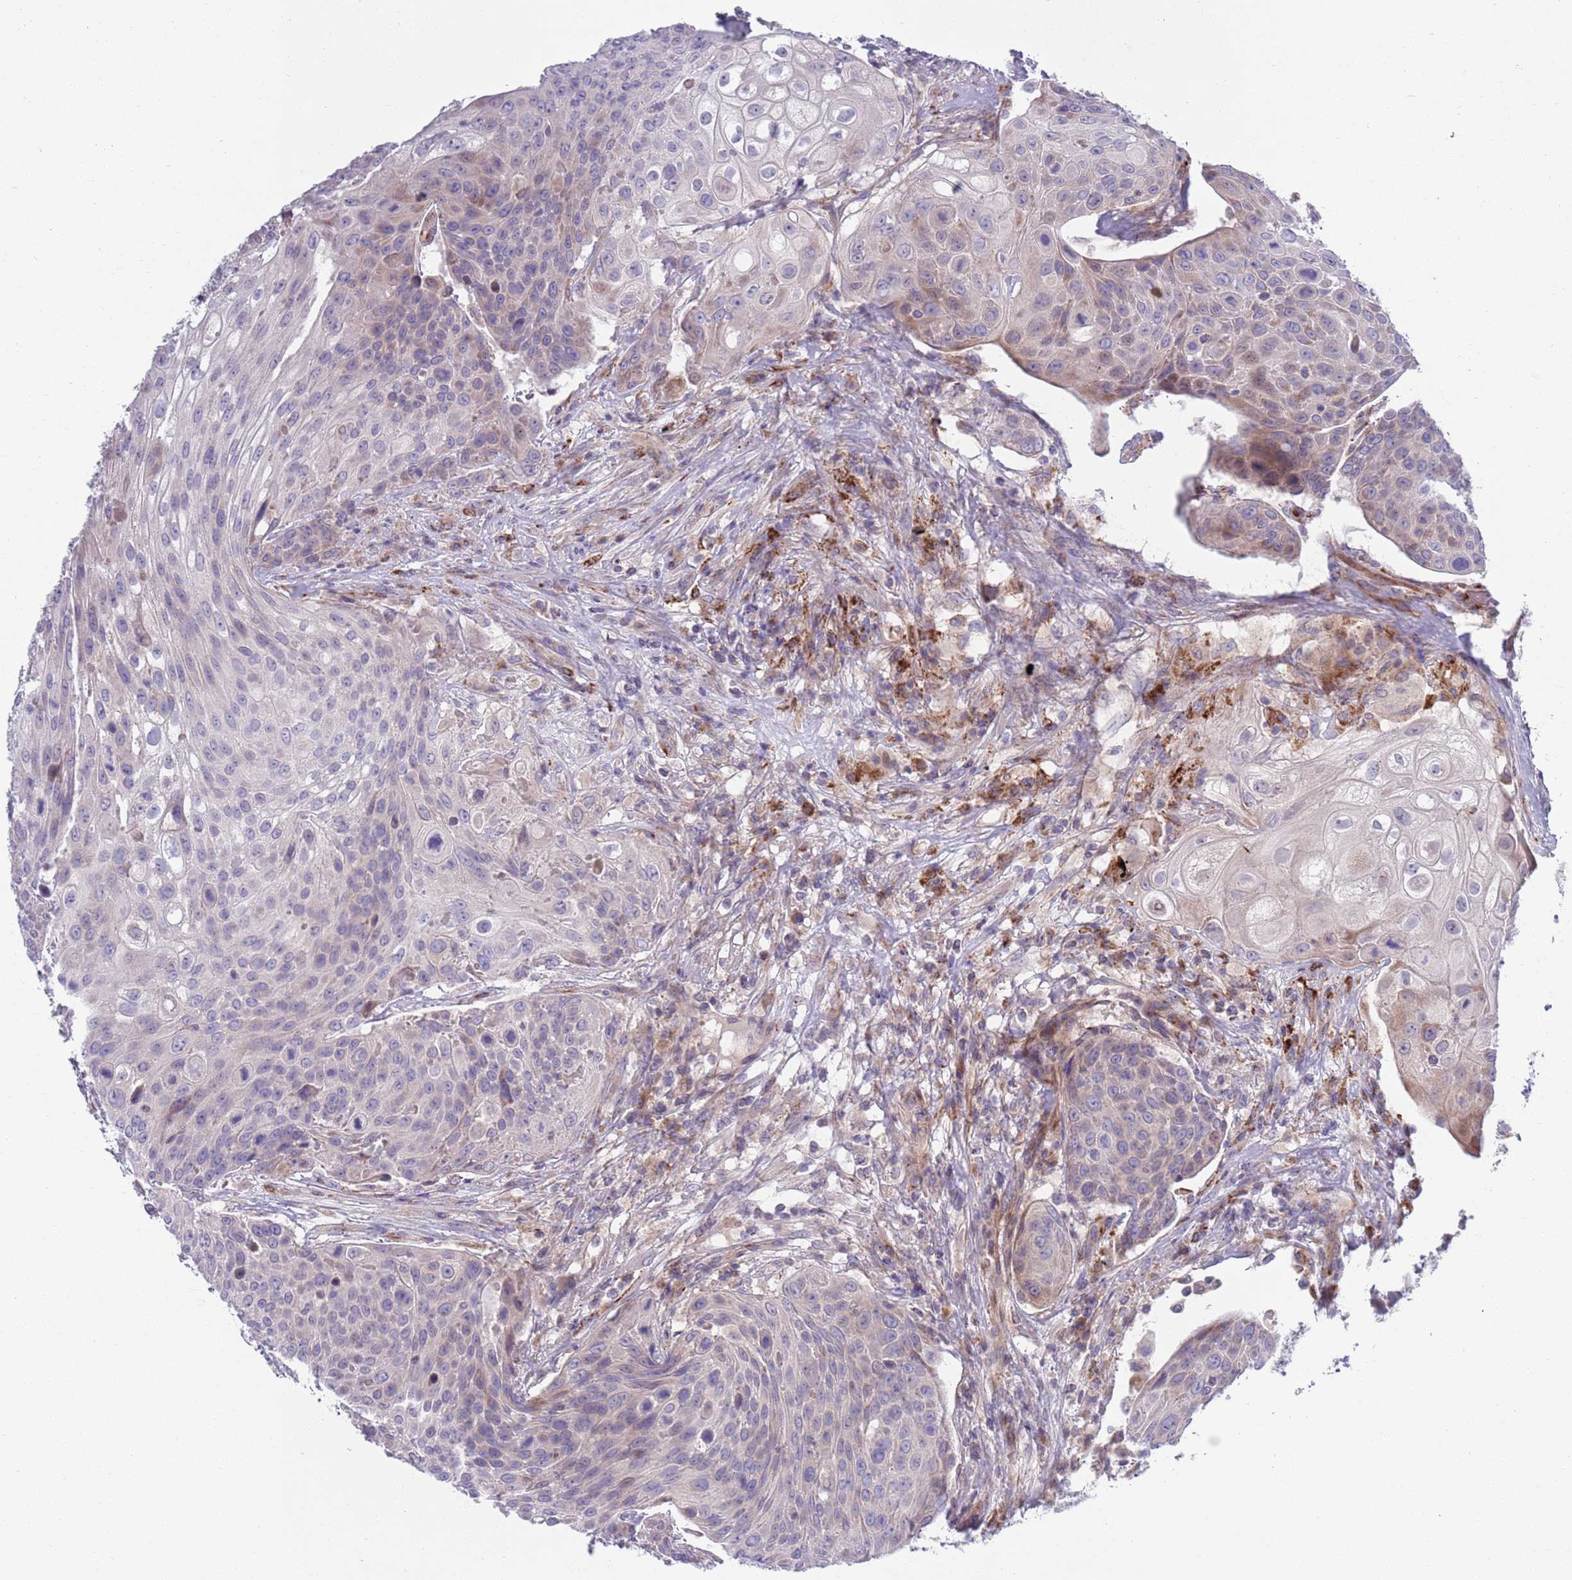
{"staining": {"intensity": "weak", "quantity": "<25%", "location": "cytoplasmic/membranous"}, "tissue": "urothelial cancer", "cell_type": "Tumor cells", "image_type": "cancer", "snomed": [{"axis": "morphology", "description": "Urothelial carcinoma, High grade"}, {"axis": "topography", "description": "Urinary bladder"}], "caption": "Immunohistochemistry (IHC) of urothelial carcinoma (high-grade) exhibits no staining in tumor cells.", "gene": "TYW1", "patient": {"sex": "female", "age": 70}}